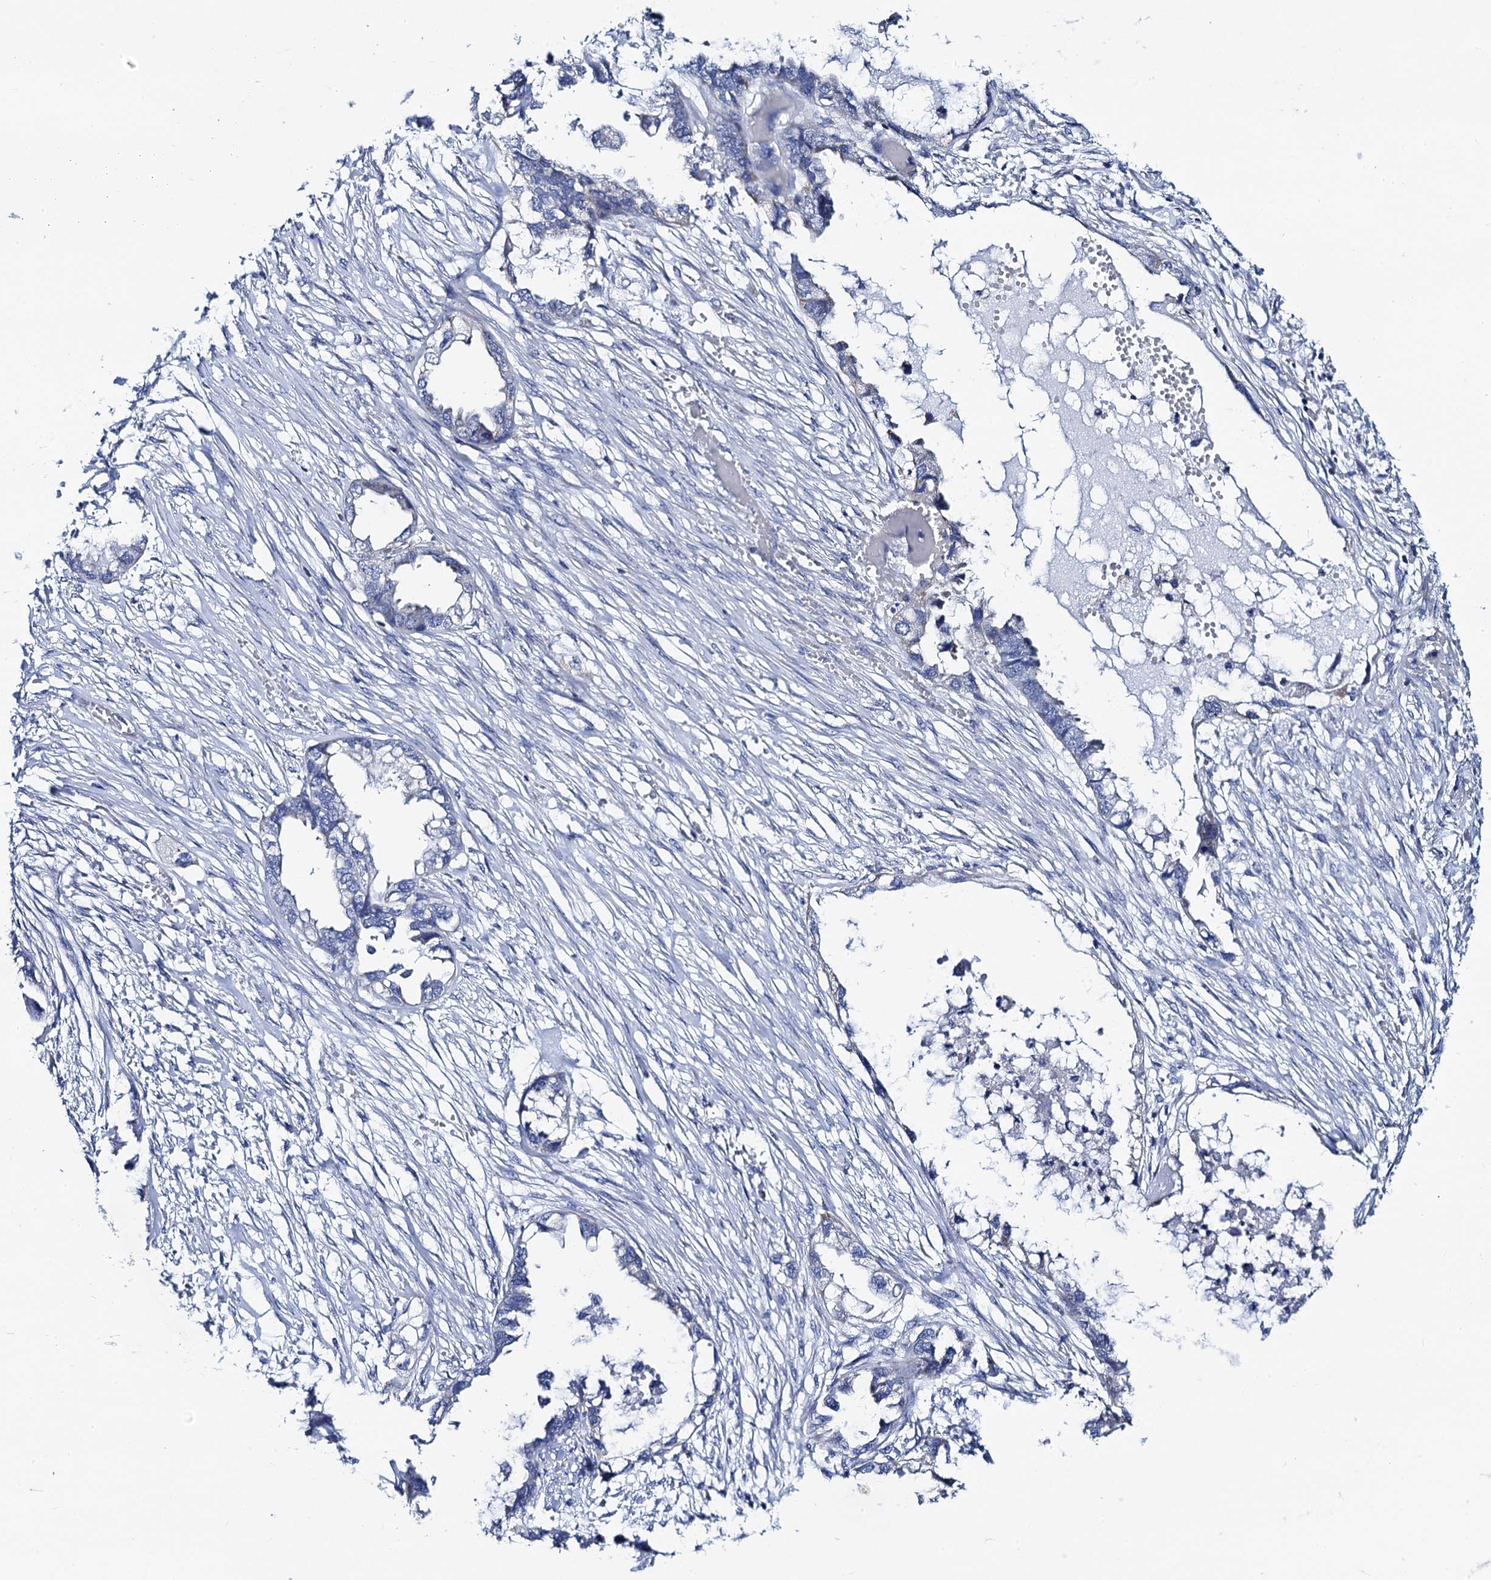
{"staining": {"intensity": "negative", "quantity": "none", "location": "none"}, "tissue": "endometrial cancer", "cell_type": "Tumor cells", "image_type": "cancer", "snomed": [{"axis": "morphology", "description": "Adenocarcinoma, NOS"}, {"axis": "morphology", "description": "Adenocarcinoma, metastatic, NOS"}, {"axis": "topography", "description": "Adipose tissue"}, {"axis": "topography", "description": "Endometrium"}], "caption": "Histopathology image shows no significant protein expression in tumor cells of endometrial cancer (metastatic adenocarcinoma).", "gene": "ACADSB", "patient": {"sex": "female", "age": 67}}